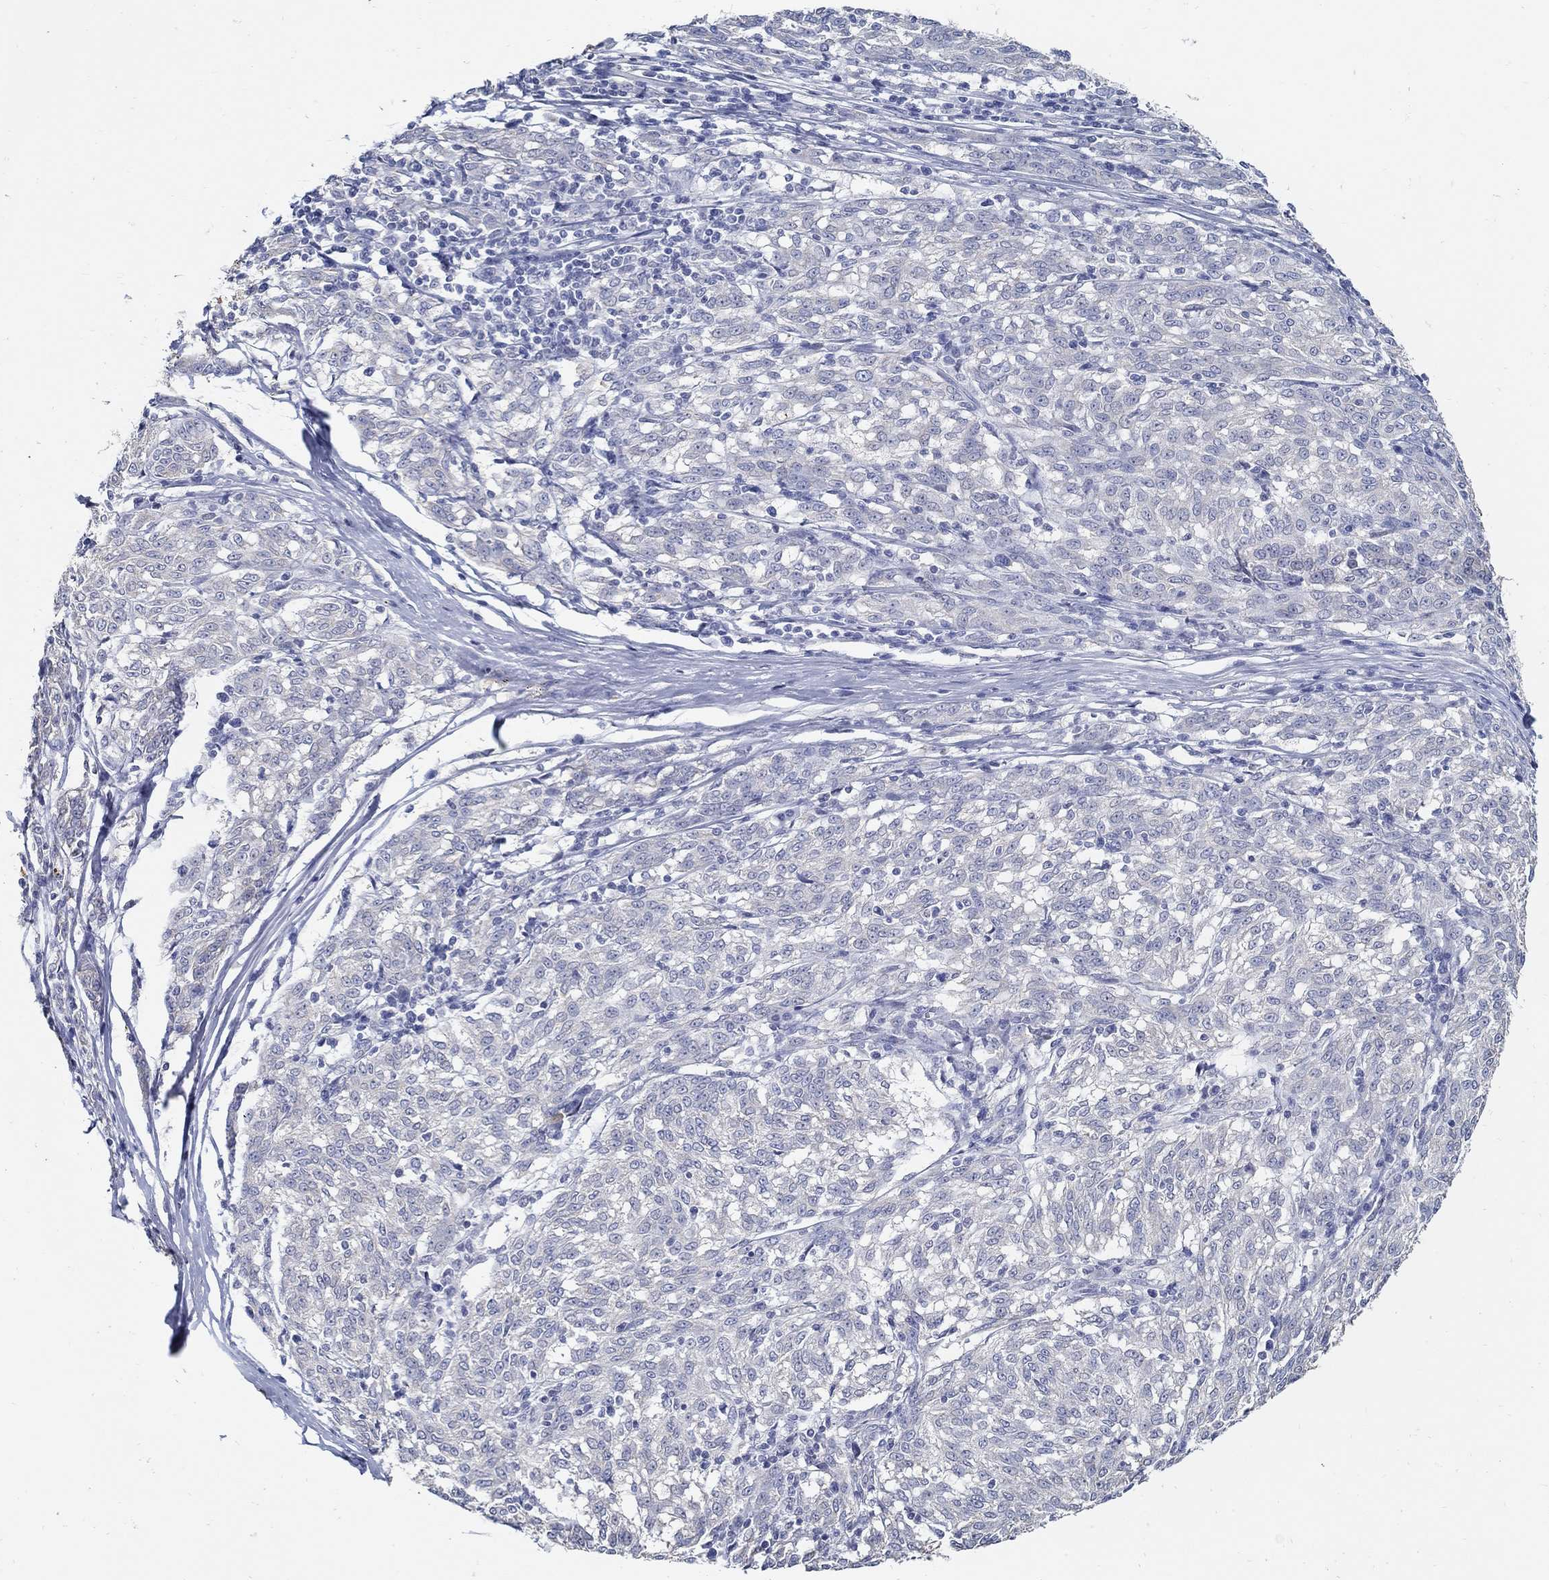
{"staining": {"intensity": "negative", "quantity": "none", "location": "none"}, "tissue": "melanoma", "cell_type": "Tumor cells", "image_type": "cancer", "snomed": [{"axis": "morphology", "description": "Malignant melanoma, NOS"}, {"axis": "topography", "description": "Skin"}], "caption": "Tumor cells are negative for protein expression in human malignant melanoma. The staining is performed using DAB (3,3'-diaminobenzidine) brown chromogen with nuclei counter-stained in using hematoxylin.", "gene": "USP29", "patient": {"sex": "female", "age": 72}}